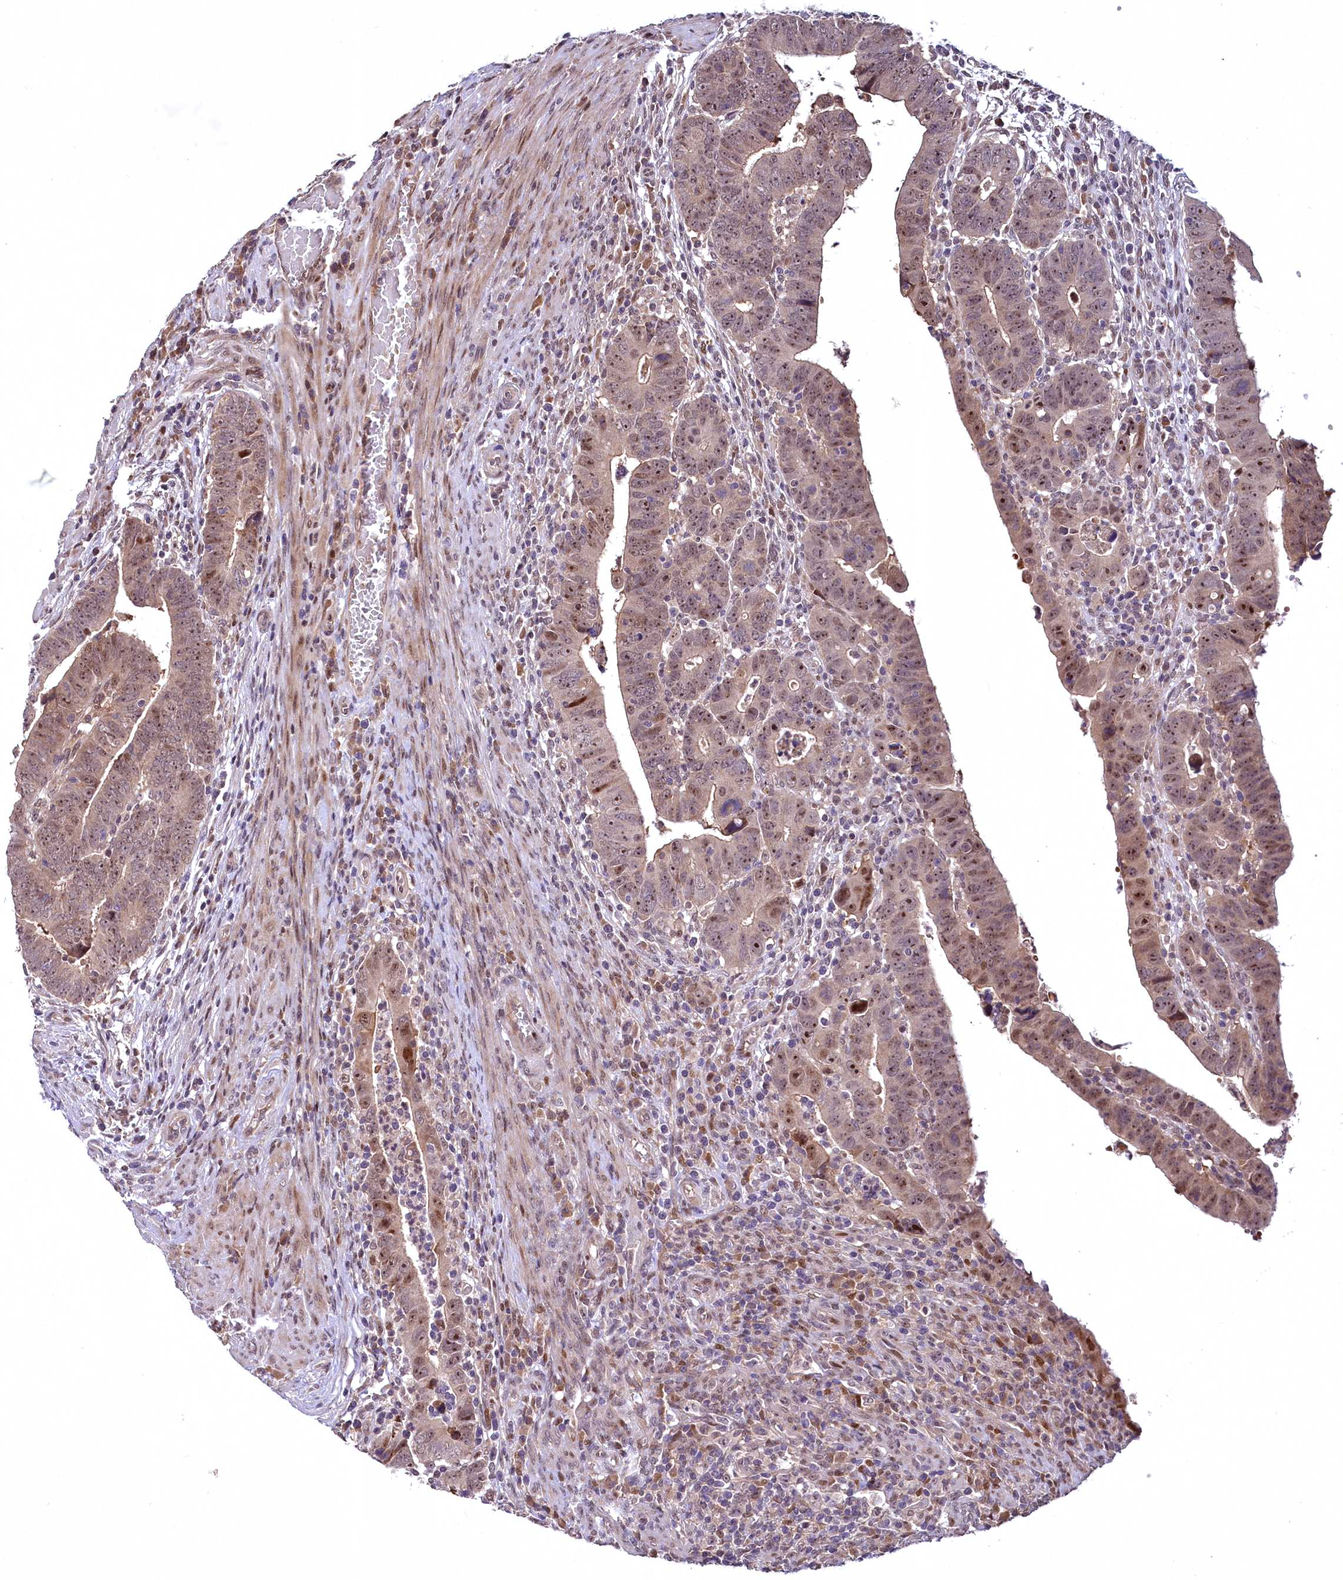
{"staining": {"intensity": "moderate", "quantity": ">75%", "location": "cytoplasmic/membranous,nuclear"}, "tissue": "colorectal cancer", "cell_type": "Tumor cells", "image_type": "cancer", "snomed": [{"axis": "morphology", "description": "Normal tissue, NOS"}, {"axis": "morphology", "description": "Adenocarcinoma, NOS"}, {"axis": "topography", "description": "Rectum"}], "caption": "Immunohistochemistry (IHC) (DAB (3,3'-diaminobenzidine)) staining of human colorectal adenocarcinoma displays moderate cytoplasmic/membranous and nuclear protein positivity in about >75% of tumor cells.", "gene": "N4BP2L1", "patient": {"sex": "female", "age": 65}}